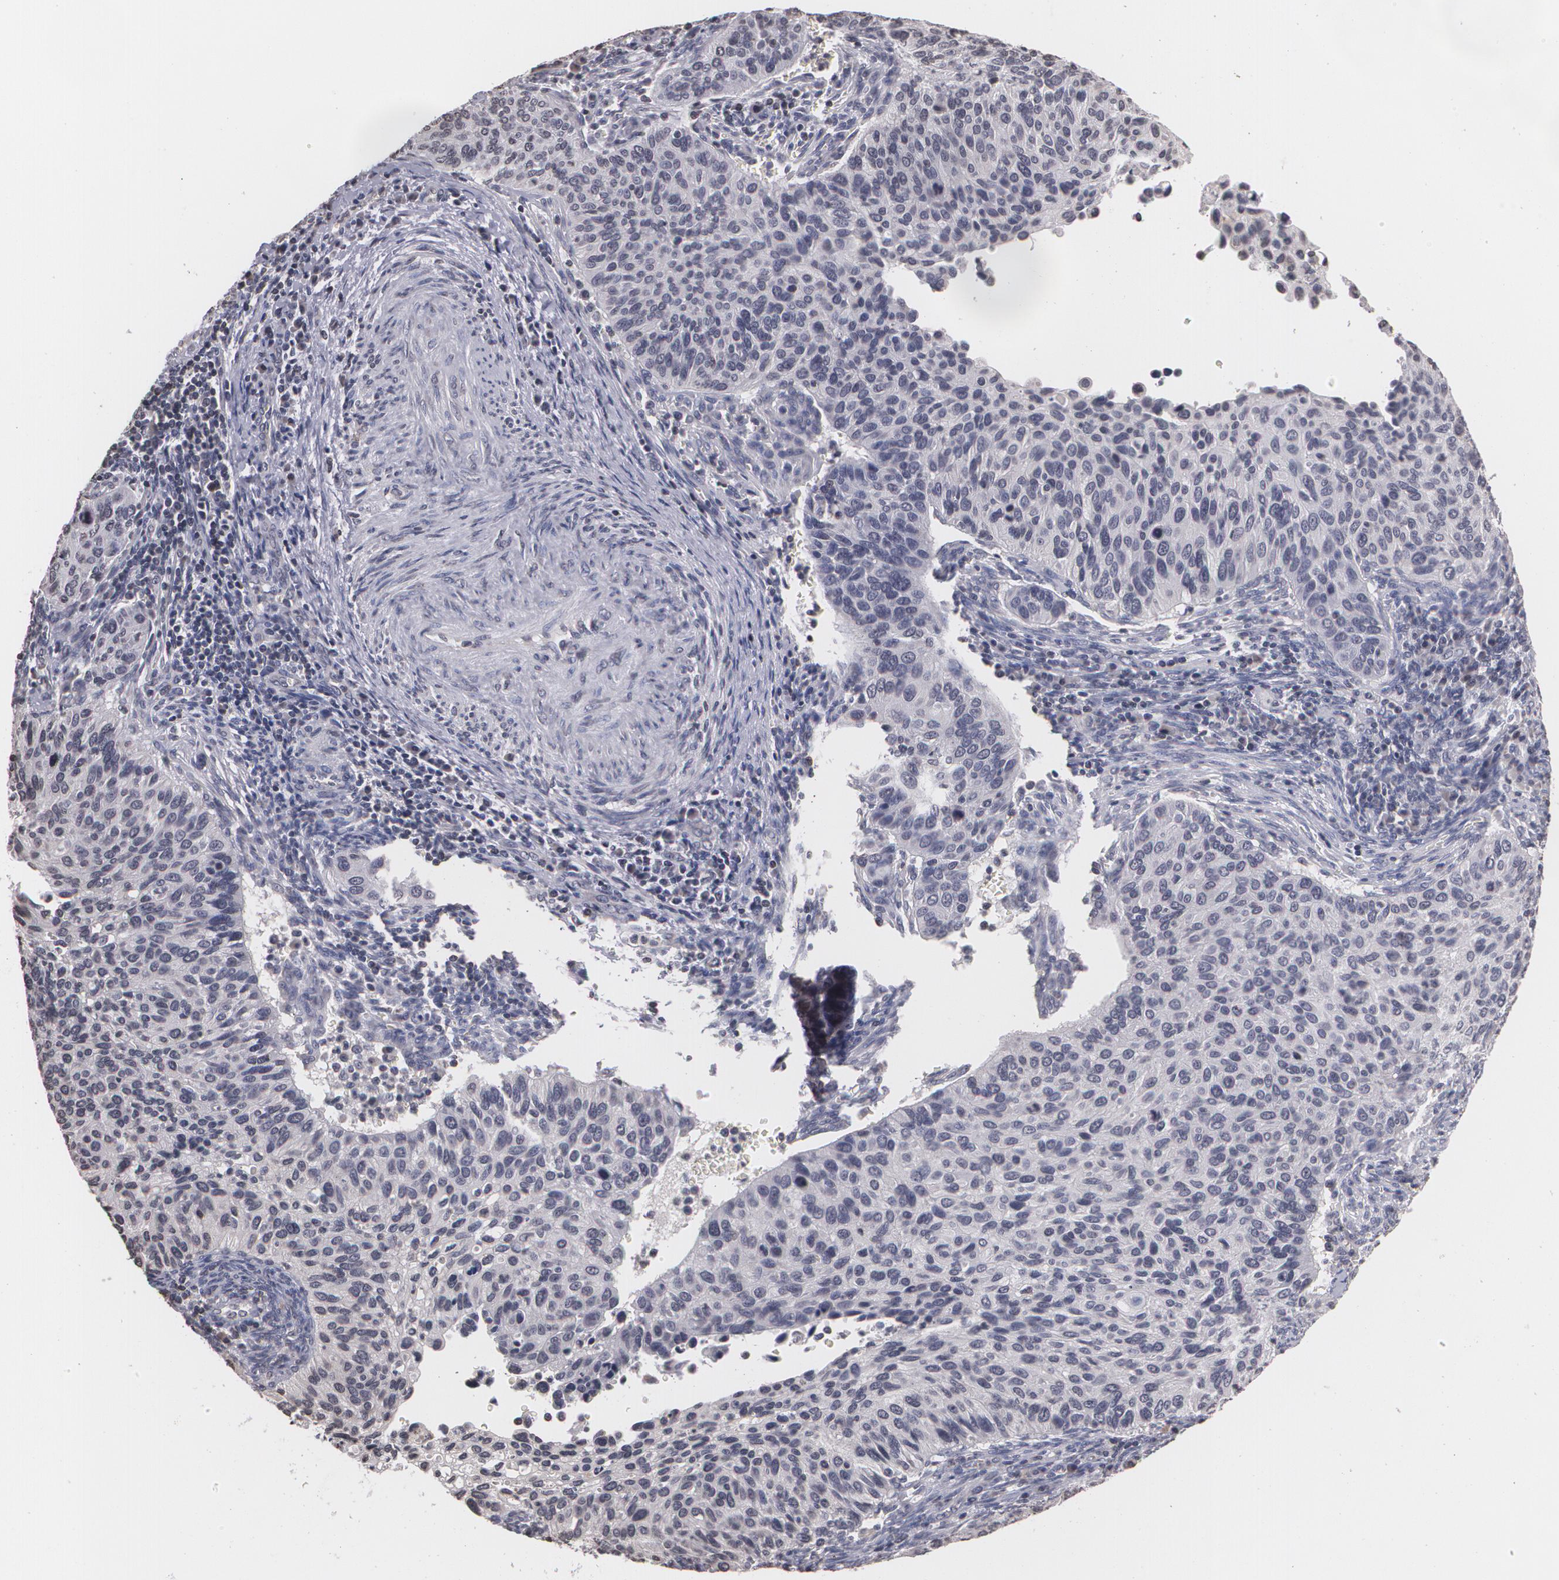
{"staining": {"intensity": "negative", "quantity": "none", "location": "none"}, "tissue": "cervical cancer", "cell_type": "Tumor cells", "image_type": "cancer", "snomed": [{"axis": "morphology", "description": "Adenocarcinoma, NOS"}, {"axis": "topography", "description": "Cervix"}], "caption": "Tumor cells are negative for protein expression in human adenocarcinoma (cervical). Brightfield microscopy of immunohistochemistry (IHC) stained with DAB (3,3'-diaminobenzidine) (brown) and hematoxylin (blue), captured at high magnification.", "gene": "THRB", "patient": {"sex": "female", "age": 29}}